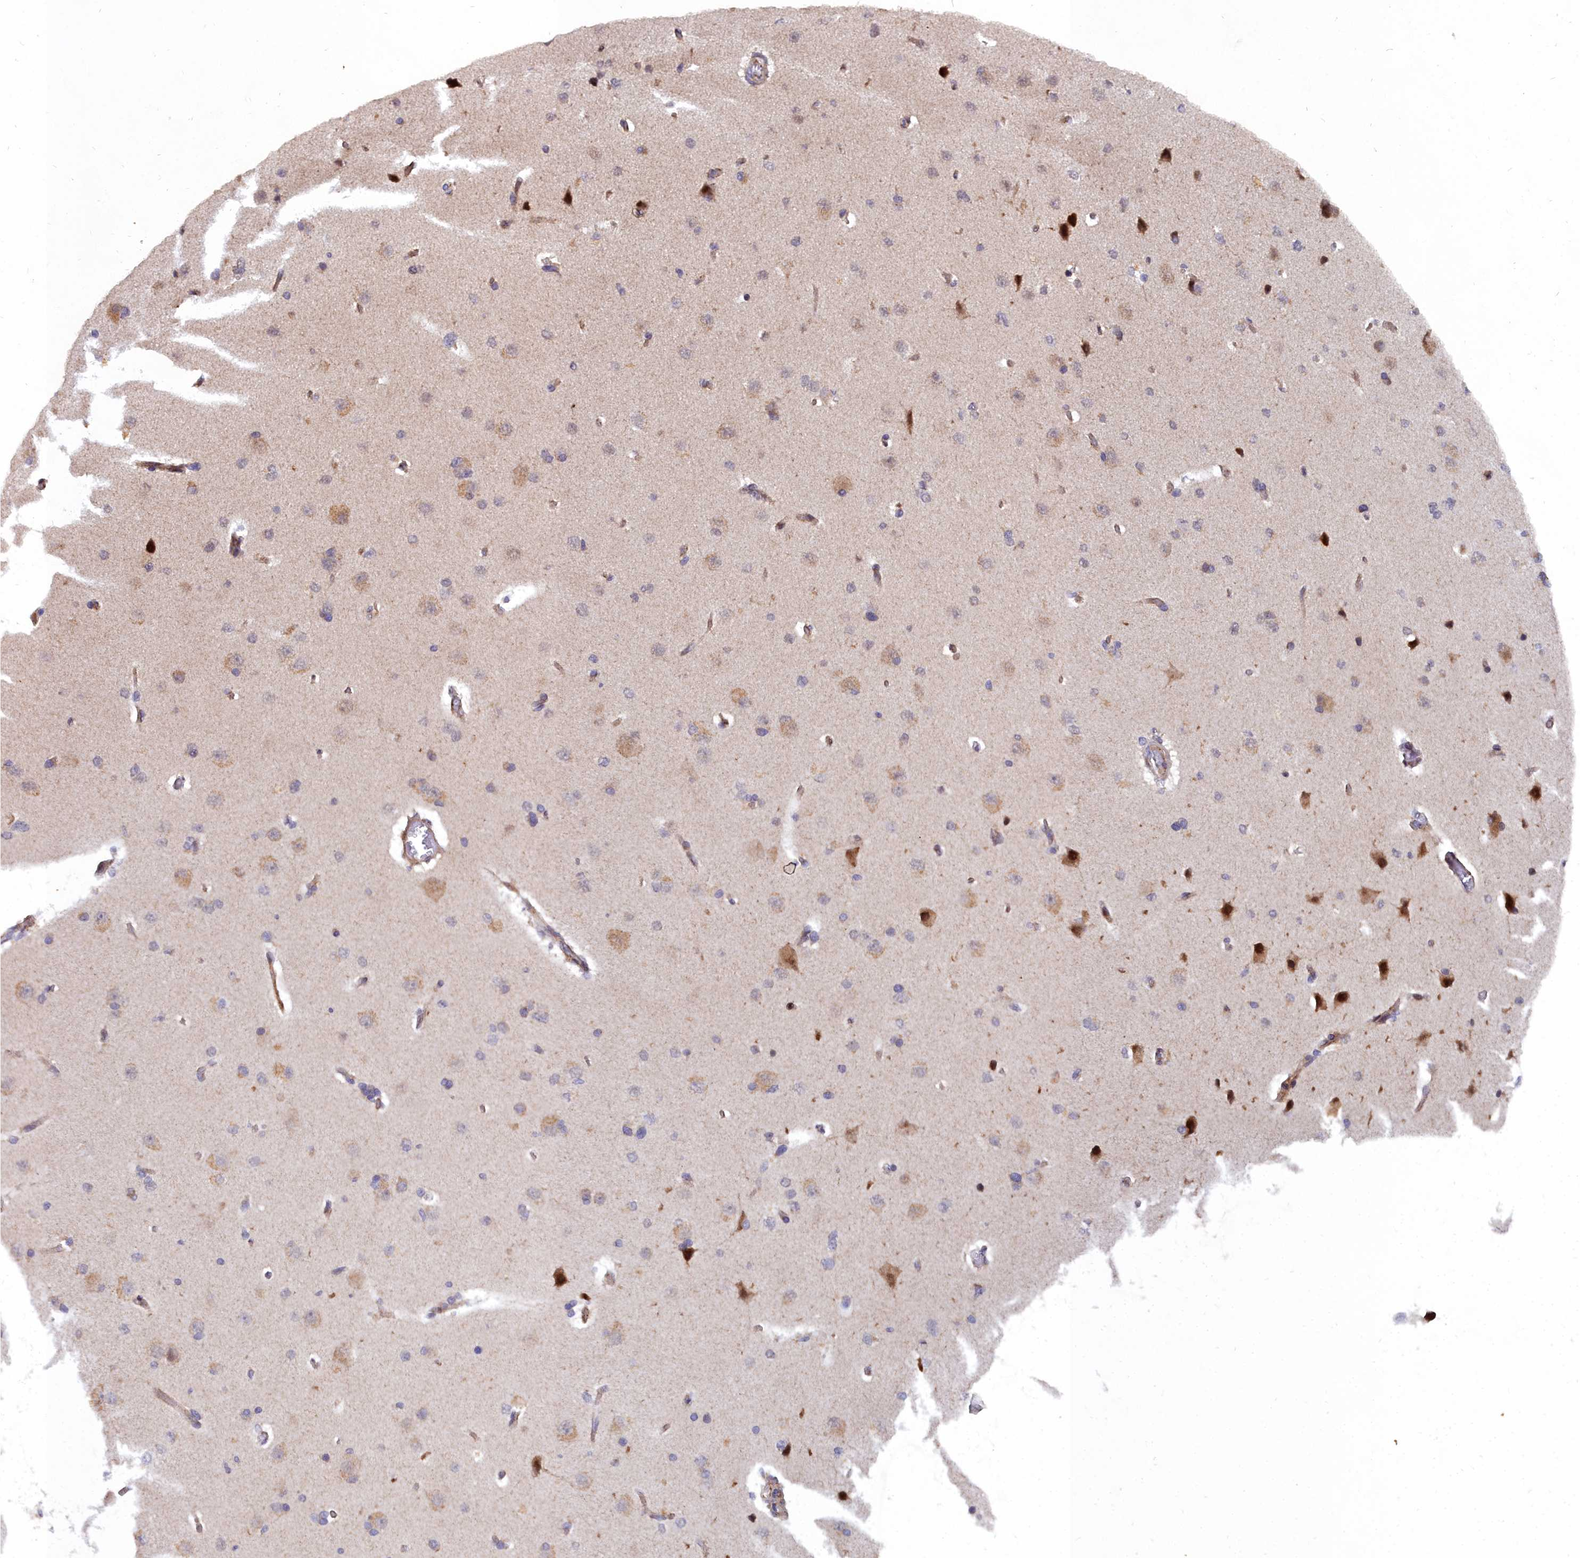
{"staining": {"intensity": "moderate", "quantity": "25%-75%", "location": "cytoplasmic/membranous"}, "tissue": "cerebral cortex", "cell_type": "Endothelial cells", "image_type": "normal", "snomed": [{"axis": "morphology", "description": "Normal tissue, NOS"}, {"axis": "topography", "description": "Cerebral cortex"}], "caption": "IHC of unremarkable human cerebral cortex exhibits medium levels of moderate cytoplasmic/membranous staining in approximately 25%-75% of endothelial cells.", "gene": "MRPS11", "patient": {"sex": "male", "age": 62}}